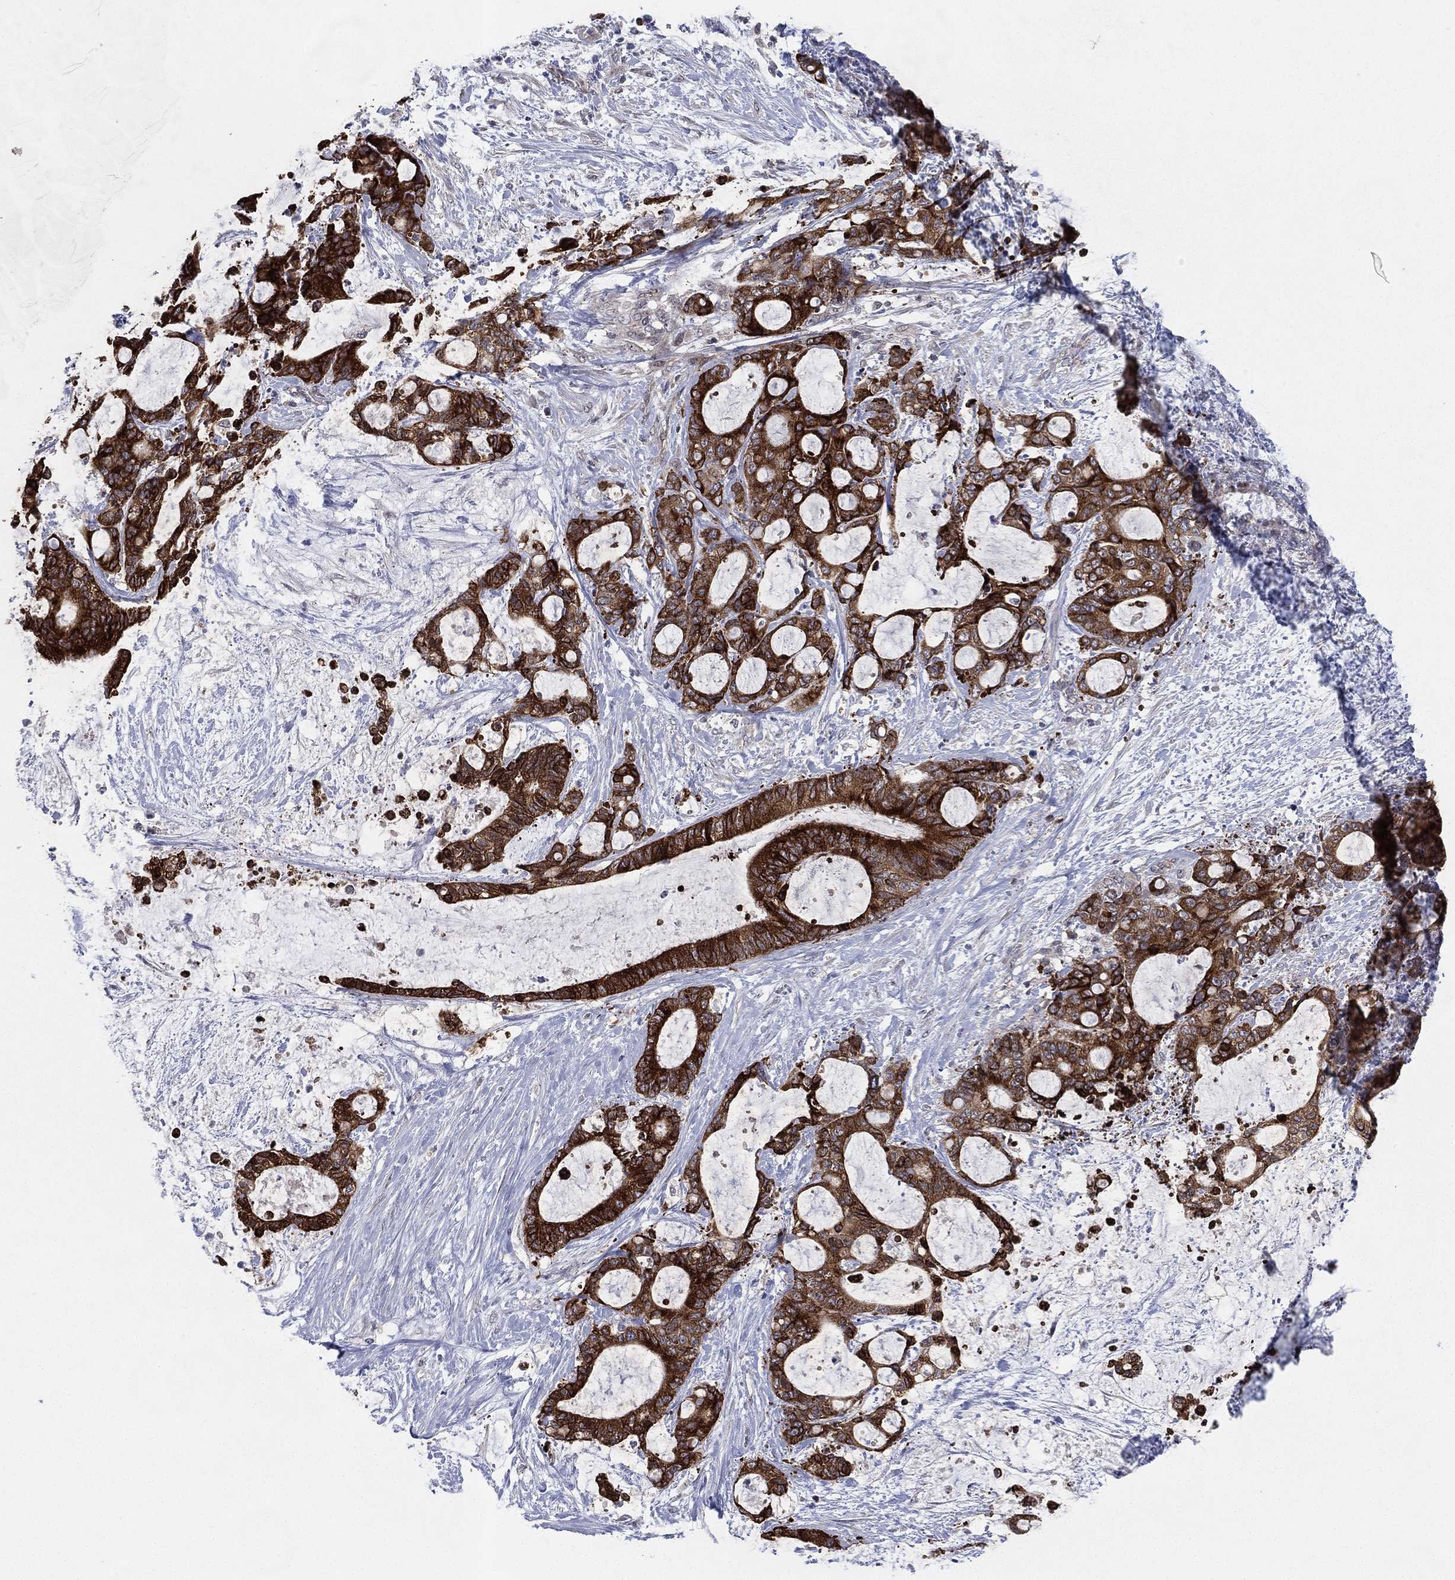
{"staining": {"intensity": "strong", "quantity": ">75%", "location": "cytoplasmic/membranous"}, "tissue": "liver cancer", "cell_type": "Tumor cells", "image_type": "cancer", "snomed": [{"axis": "morphology", "description": "Normal tissue, NOS"}, {"axis": "morphology", "description": "Cholangiocarcinoma"}, {"axis": "topography", "description": "Liver"}, {"axis": "topography", "description": "Peripheral nerve tissue"}], "caption": "Immunohistochemical staining of cholangiocarcinoma (liver) shows high levels of strong cytoplasmic/membranous protein expression in approximately >75% of tumor cells.", "gene": "KAT14", "patient": {"sex": "female", "age": 73}}